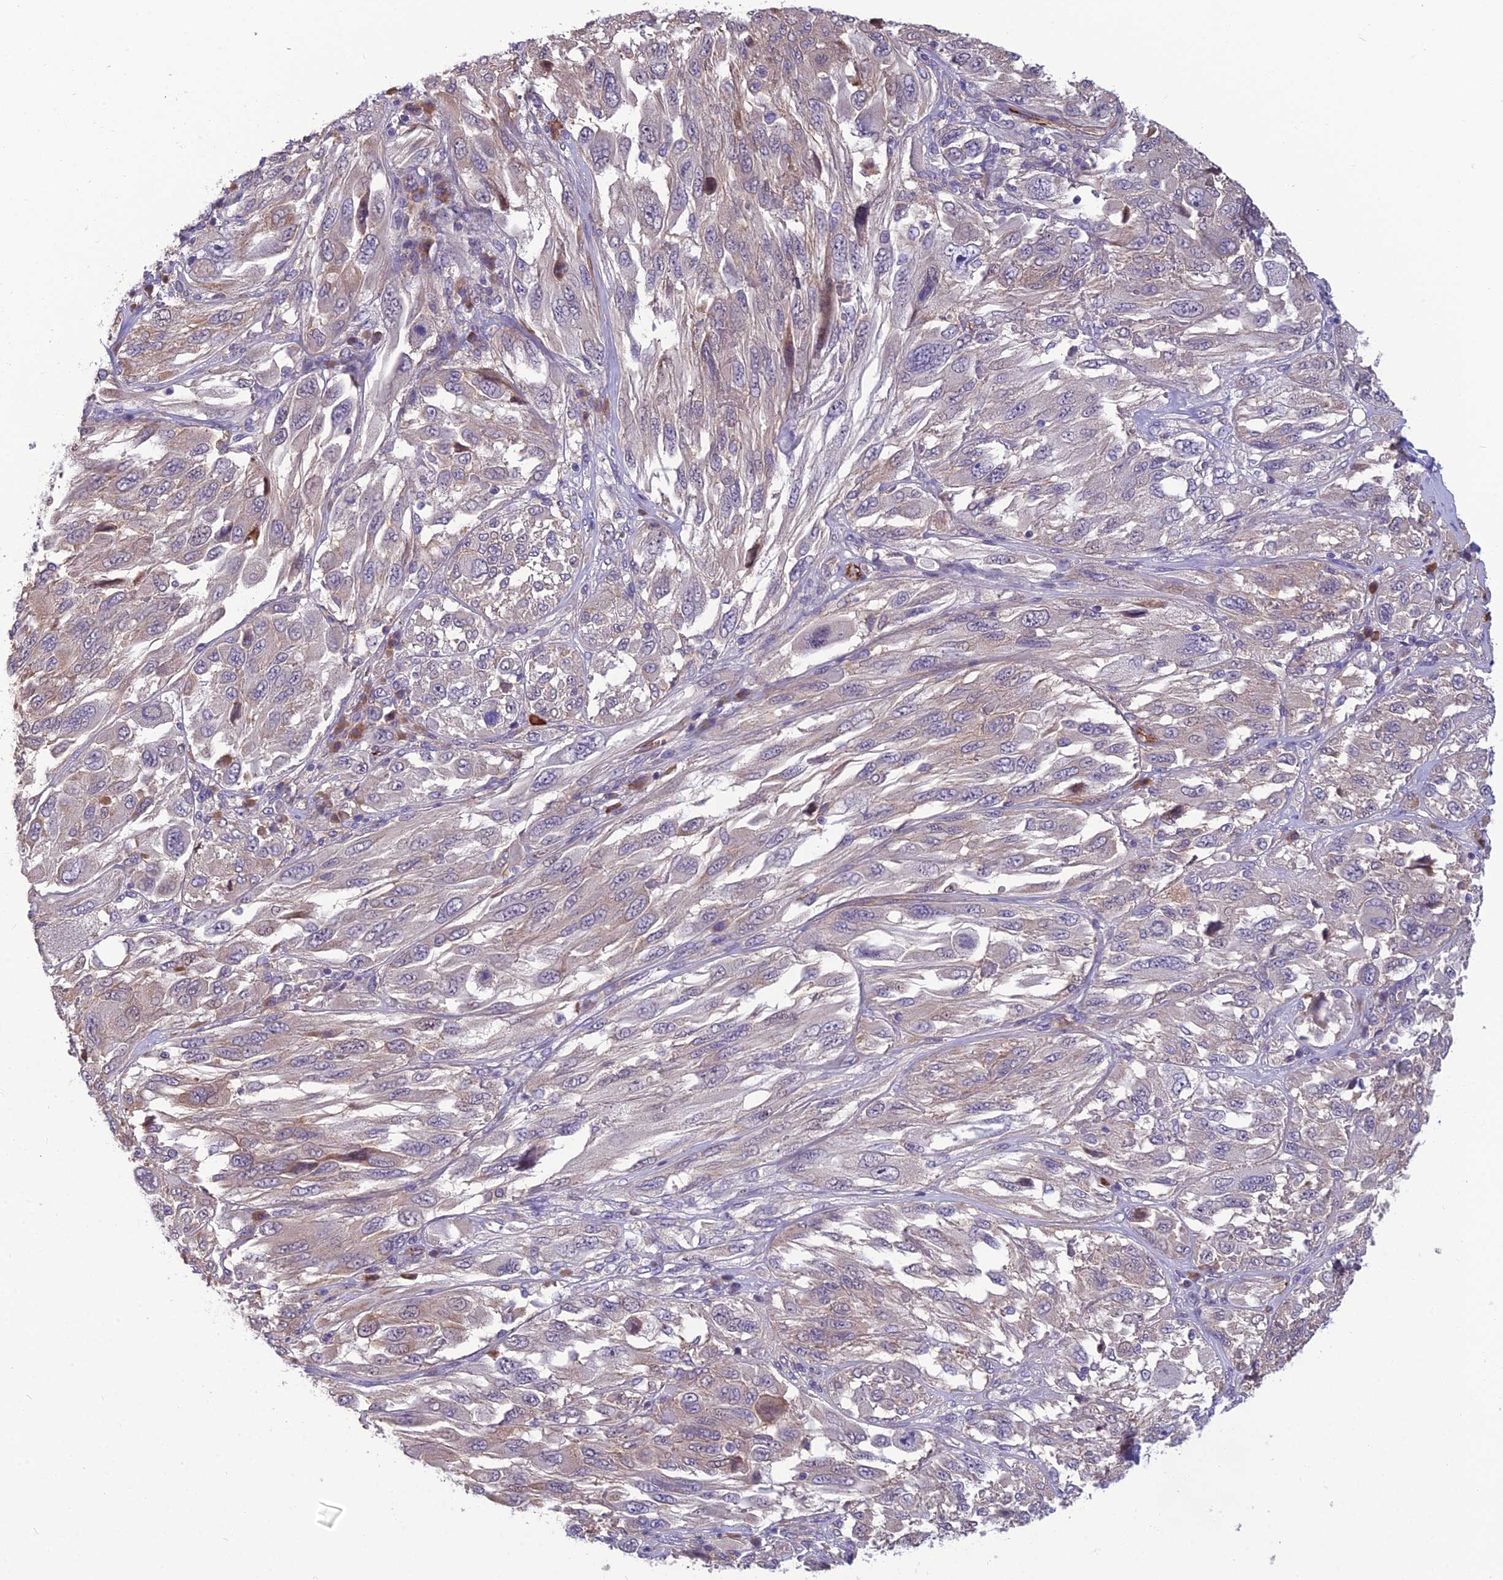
{"staining": {"intensity": "weak", "quantity": "<25%", "location": "cytoplasmic/membranous"}, "tissue": "melanoma", "cell_type": "Tumor cells", "image_type": "cancer", "snomed": [{"axis": "morphology", "description": "Malignant melanoma, NOS"}, {"axis": "topography", "description": "Skin"}], "caption": "This image is of malignant melanoma stained with IHC to label a protein in brown with the nuclei are counter-stained blue. There is no expression in tumor cells.", "gene": "TSPAN15", "patient": {"sex": "female", "age": 91}}